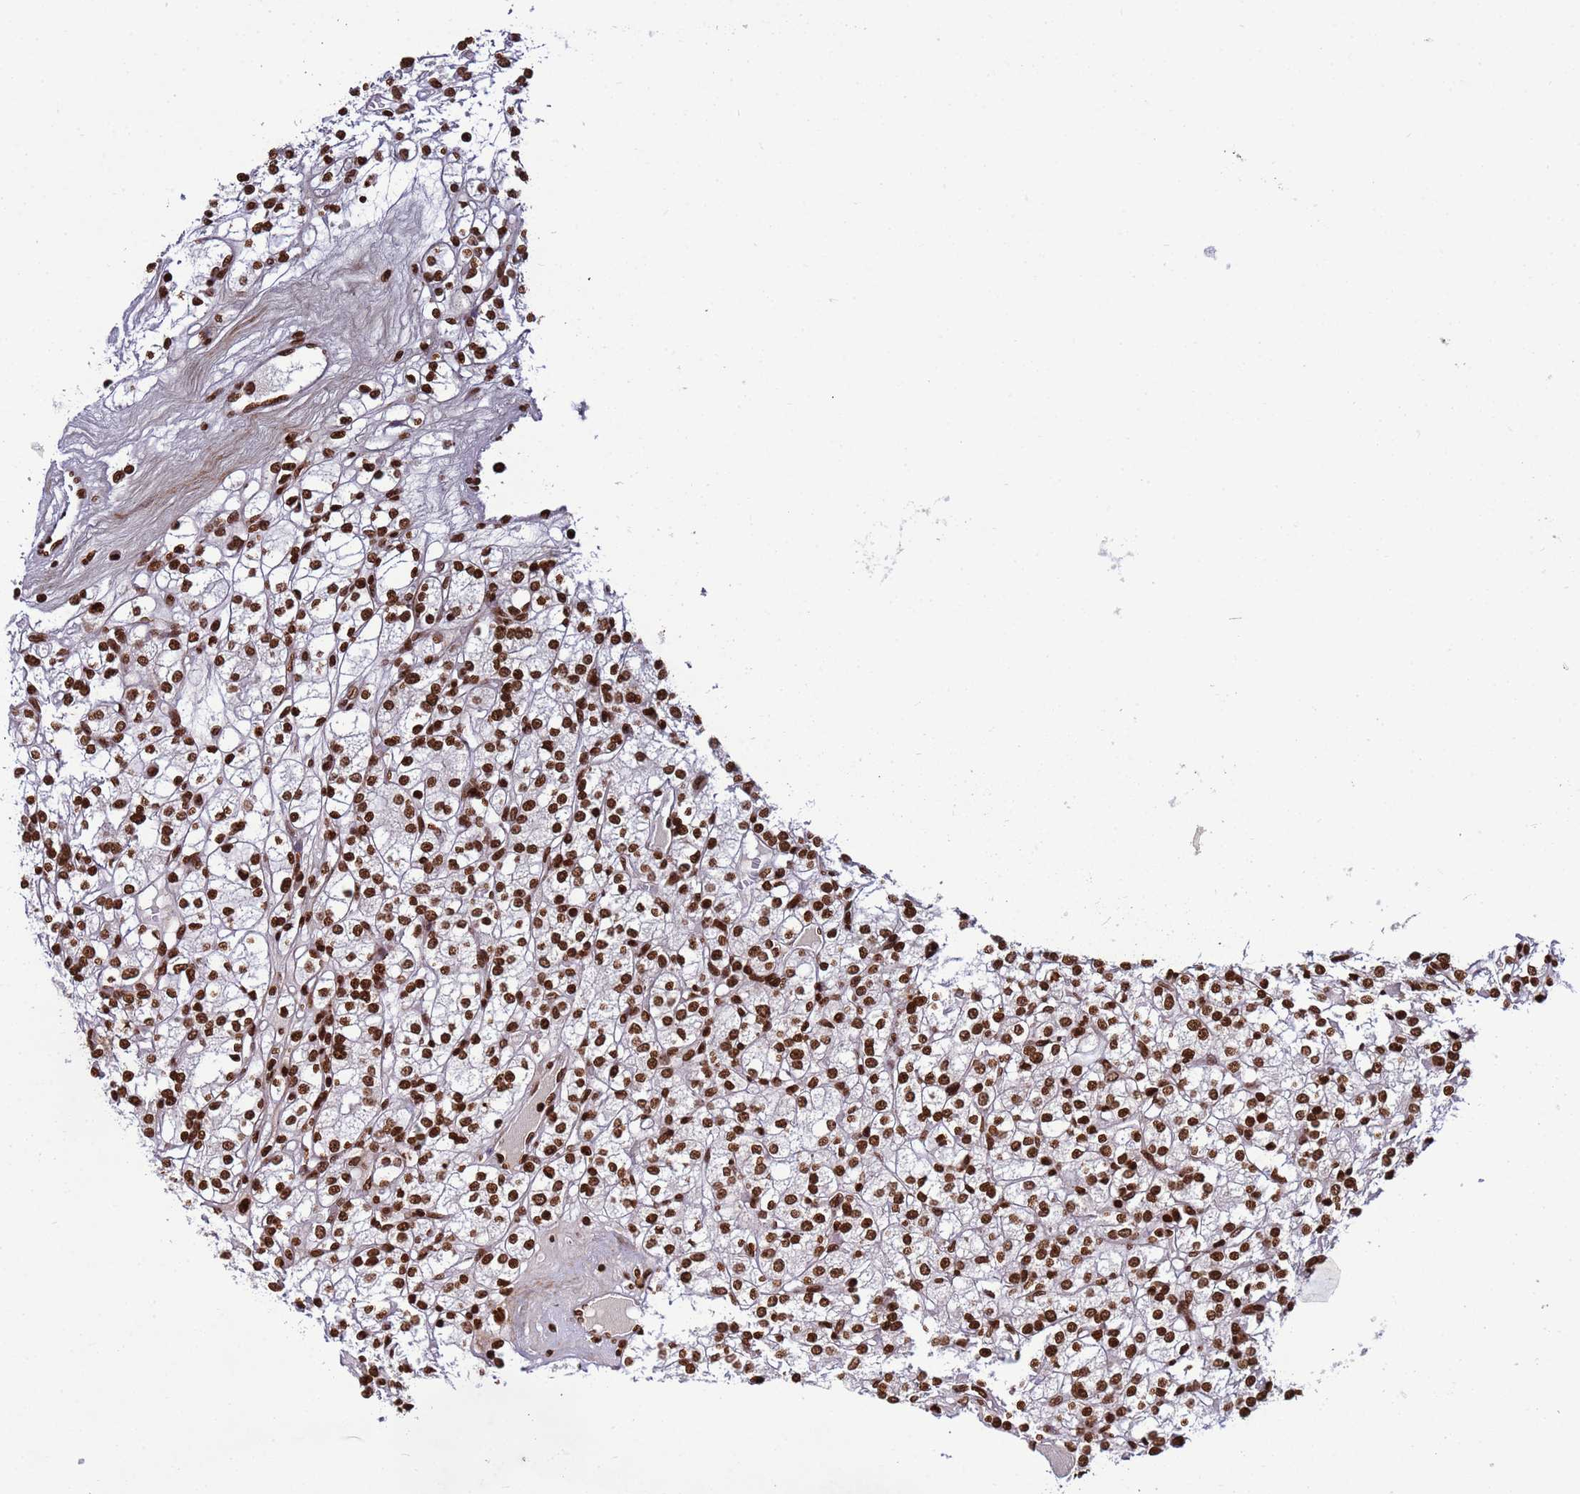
{"staining": {"intensity": "strong", "quantity": ">75%", "location": "nuclear"}, "tissue": "renal cancer", "cell_type": "Tumor cells", "image_type": "cancer", "snomed": [{"axis": "morphology", "description": "Adenocarcinoma, NOS"}, {"axis": "topography", "description": "Kidney"}], "caption": "Strong nuclear protein expression is identified in about >75% of tumor cells in renal cancer (adenocarcinoma). (Brightfield microscopy of DAB IHC at high magnification).", "gene": "H3-3B", "patient": {"sex": "male", "age": 77}}